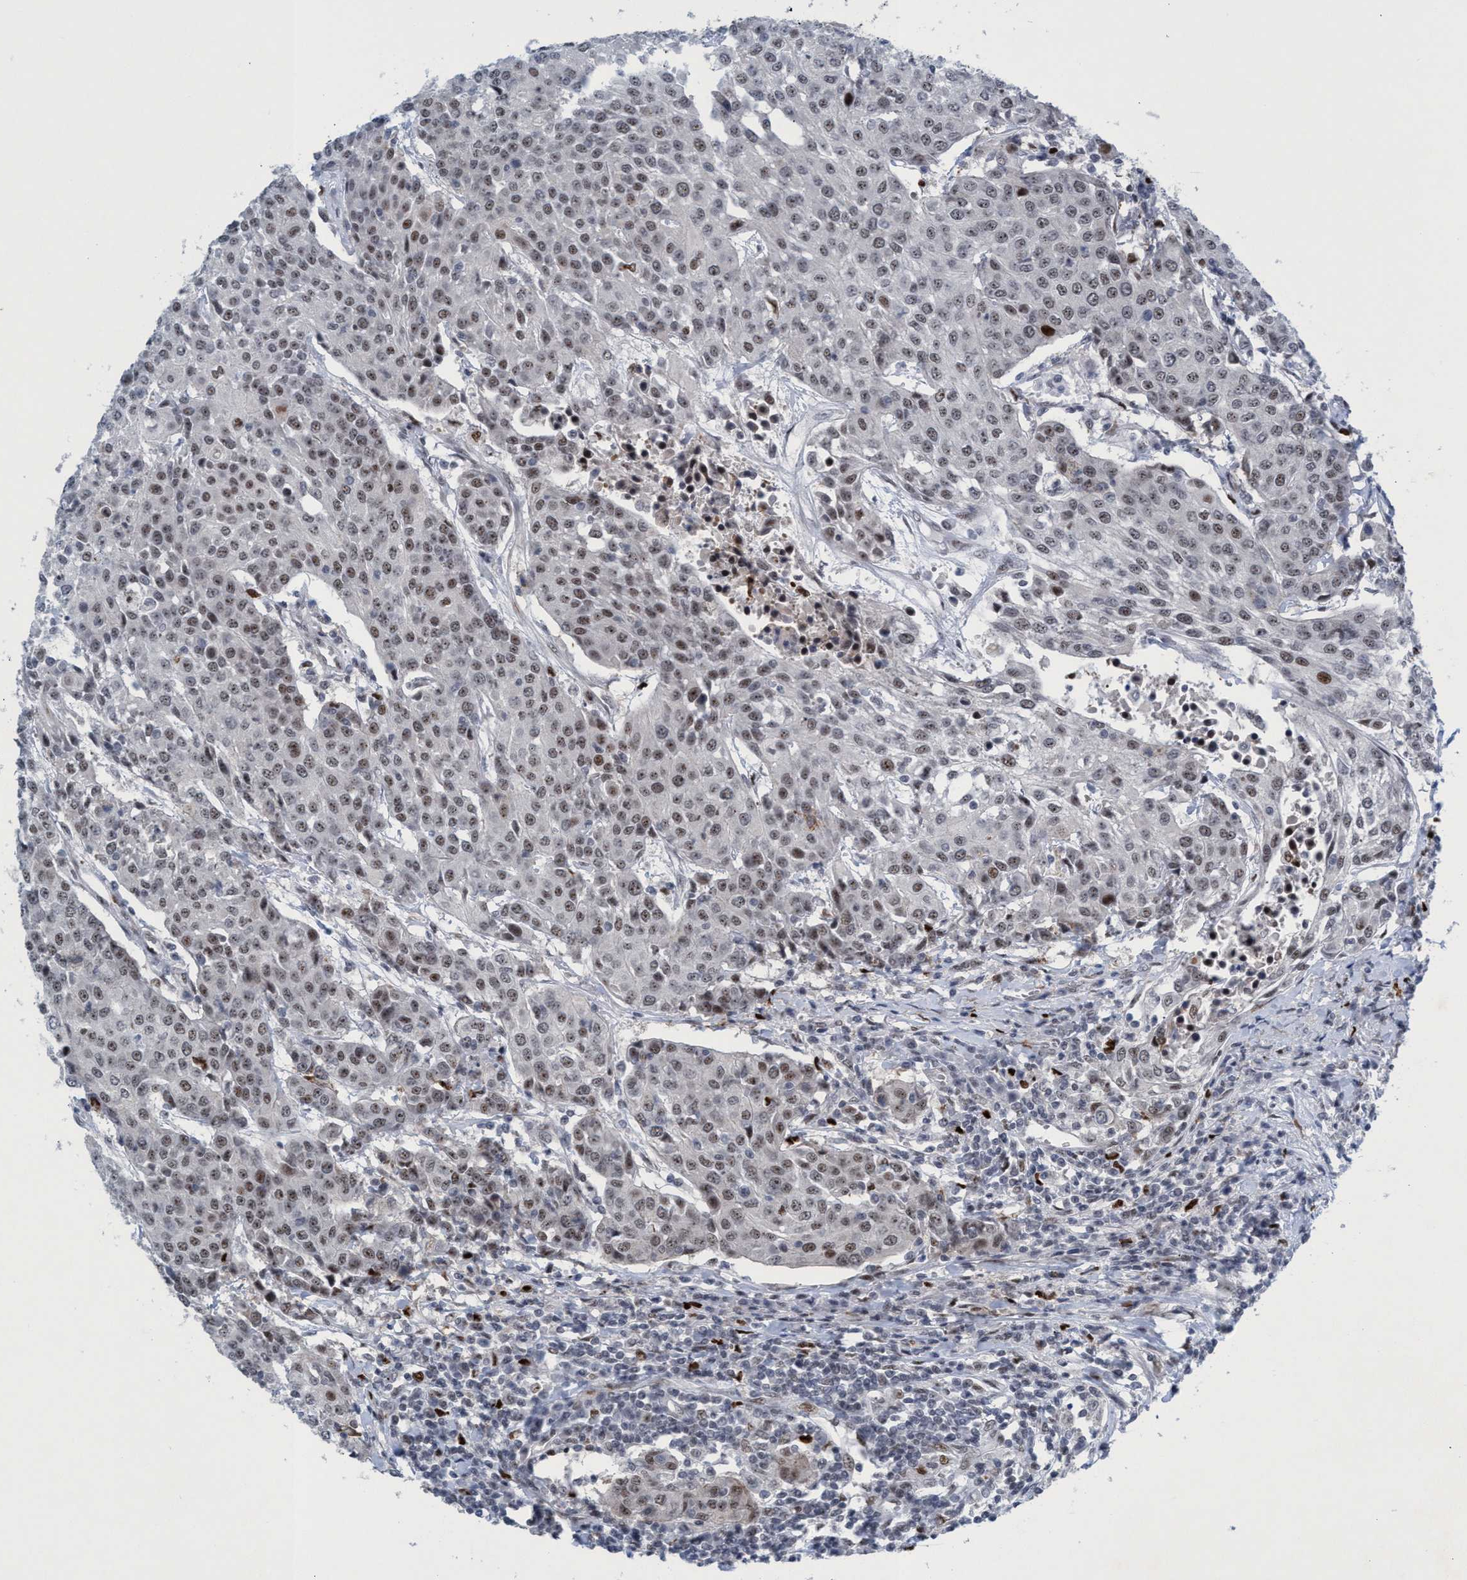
{"staining": {"intensity": "weak", "quantity": ">75%", "location": "nuclear"}, "tissue": "urothelial cancer", "cell_type": "Tumor cells", "image_type": "cancer", "snomed": [{"axis": "morphology", "description": "Urothelial carcinoma, High grade"}, {"axis": "topography", "description": "Urinary bladder"}], "caption": "Immunohistochemistry (DAB) staining of urothelial cancer demonstrates weak nuclear protein staining in about >75% of tumor cells.", "gene": "CWC27", "patient": {"sex": "female", "age": 85}}